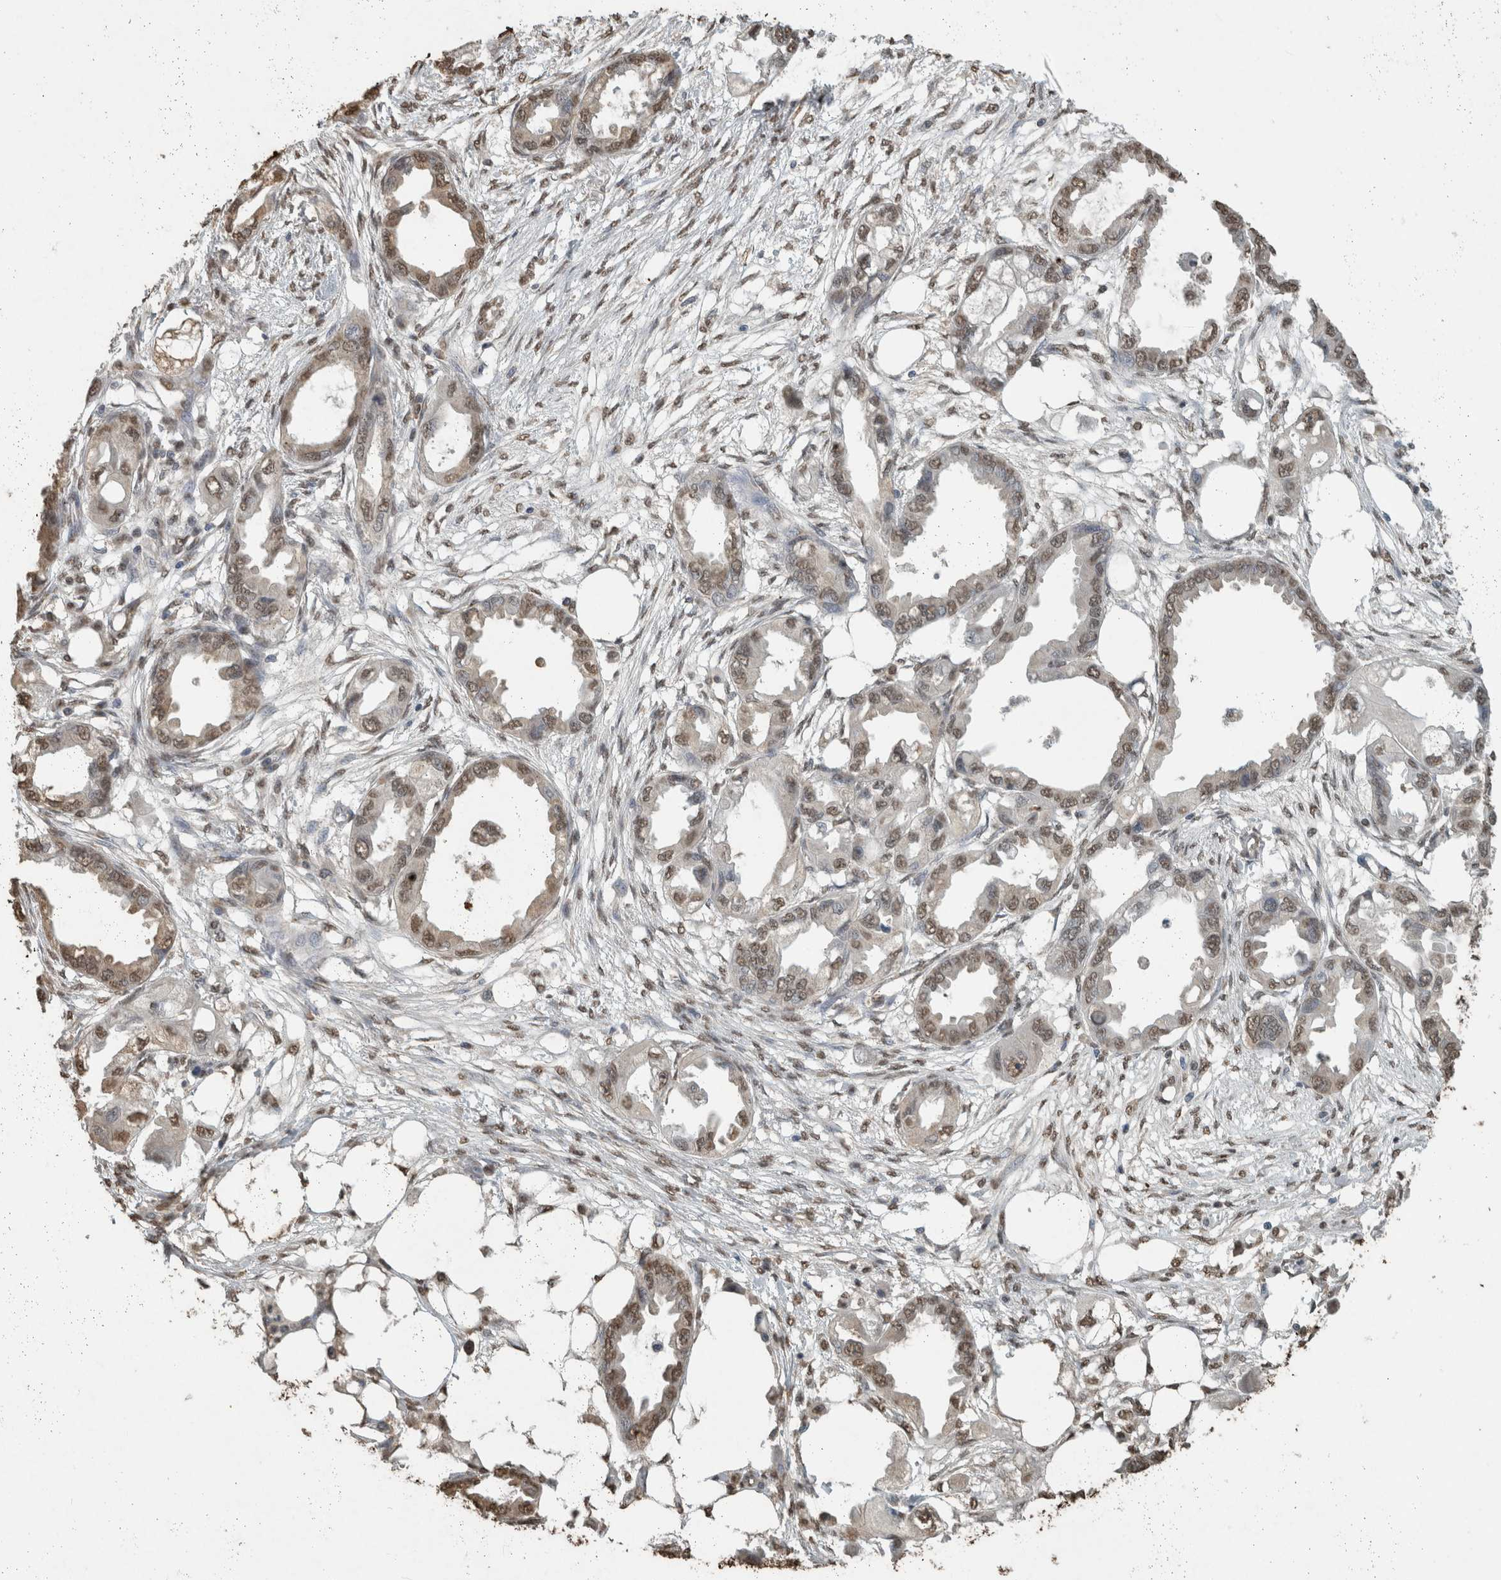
{"staining": {"intensity": "weak", "quantity": ">75%", "location": "nuclear"}, "tissue": "endometrial cancer", "cell_type": "Tumor cells", "image_type": "cancer", "snomed": [{"axis": "morphology", "description": "Adenocarcinoma, NOS"}, {"axis": "morphology", "description": "Adenocarcinoma, metastatic, NOS"}, {"axis": "topography", "description": "Adipose tissue"}, {"axis": "topography", "description": "Endometrium"}], "caption": "Tumor cells exhibit weak nuclear expression in about >75% of cells in endometrial cancer (metastatic adenocarcinoma).", "gene": "HAND2", "patient": {"sex": "female", "age": 67}}